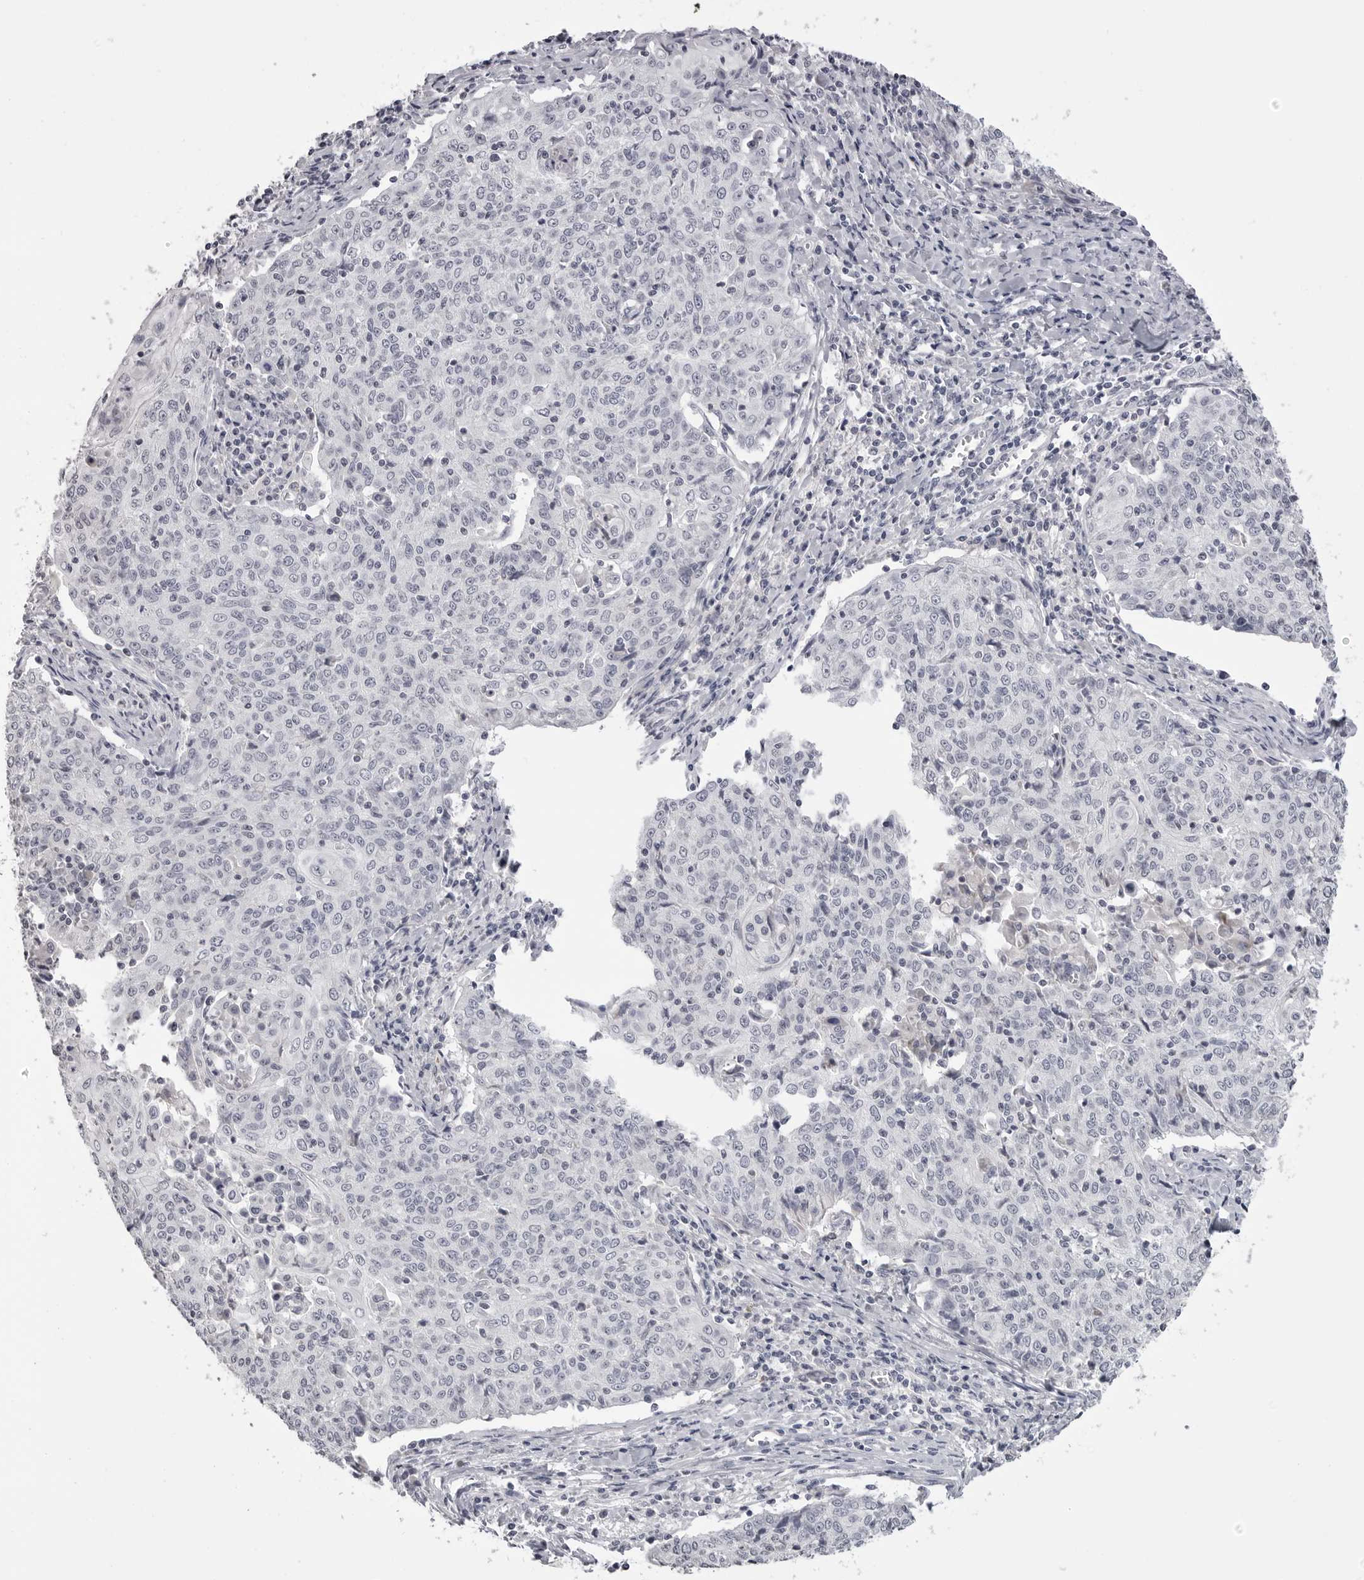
{"staining": {"intensity": "negative", "quantity": "none", "location": "none"}, "tissue": "cervical cancer", "cell_type": "Tumor cells", "image_type": "cancer", "snomed": [{"axis": "morphology", "description": "Squamous cell carcinoma, NOS"}, {"axis": "topography", "description": "Cervix"}], "caption": "DAB (3,3'-diaminobenzidine) immunohistochemical staining of squamous cell carcinoma (cervical) shows no significant staining in tumor cells. (Brightfield microscopy of DAB (3,3'-diaminobenzidine) immunohistochemistry (IHC) at high magnification).", "gene": "GPN2", "patient": {"sex": "female", "age": 48}}